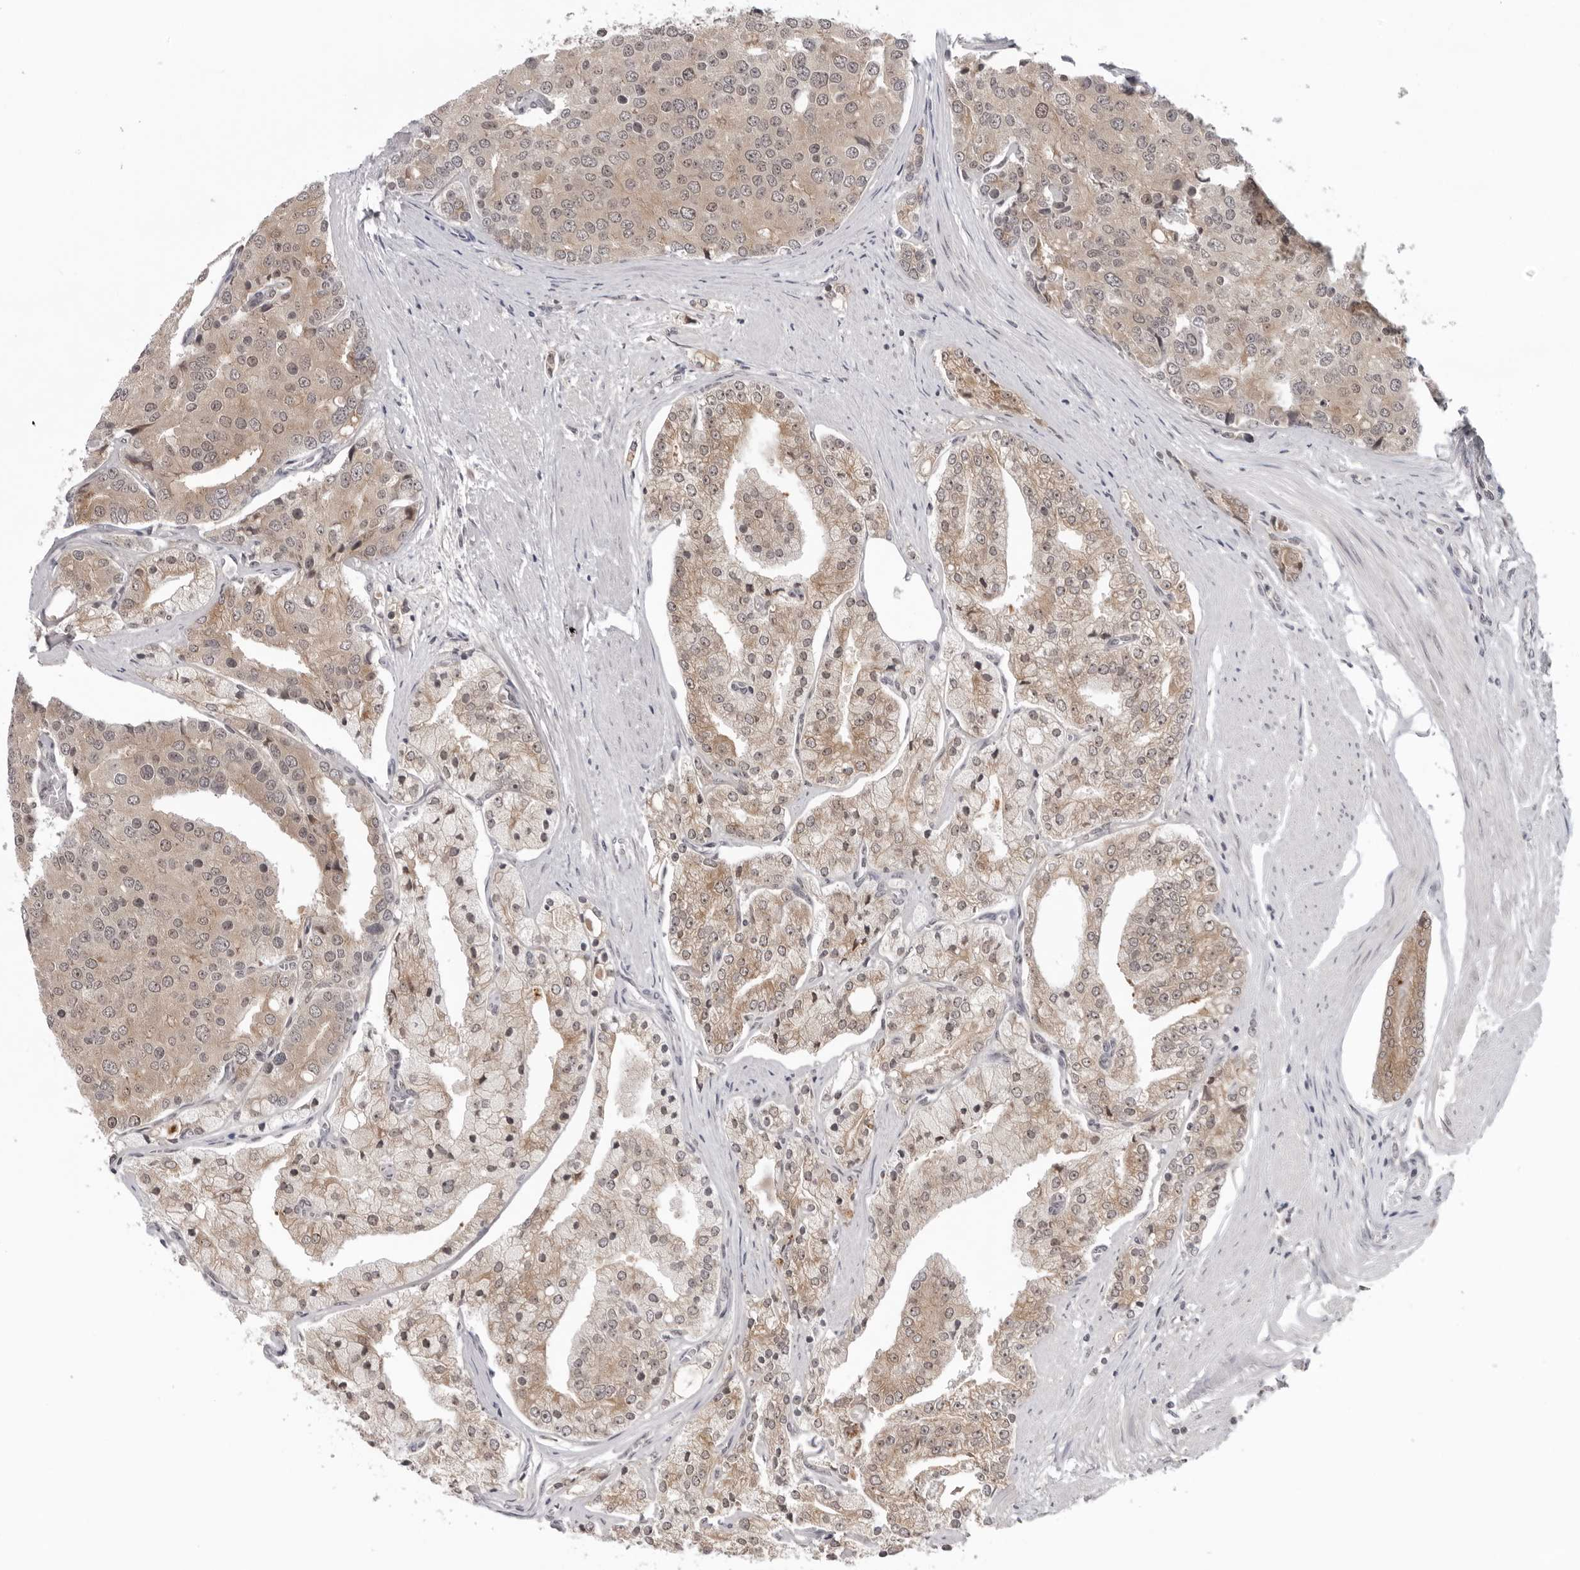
{"staining": {"intensity": "weak", "quantity": ">75%", "location": "cytoplasmic/membranous,nuclear"}, "tissue": "prostate cancer", "cell_type": "Tumor cells", "image_type": "cancer", "snomed": [{"axis": "morphology", "description": "Adenocarcinoma, High grade"}, {"axis": "topography", "description": "Prostate"}], "caption": "About >75% of tumor cells in adenocarcinoma (high-grade) (prostate) exhibit weak cytoplasmic/membranous and nuclear protein positivity as visualized by brown immunohistochemical staining.", "gene": "EXOSC10", "patient": {"sex": "male", "age": 50}}